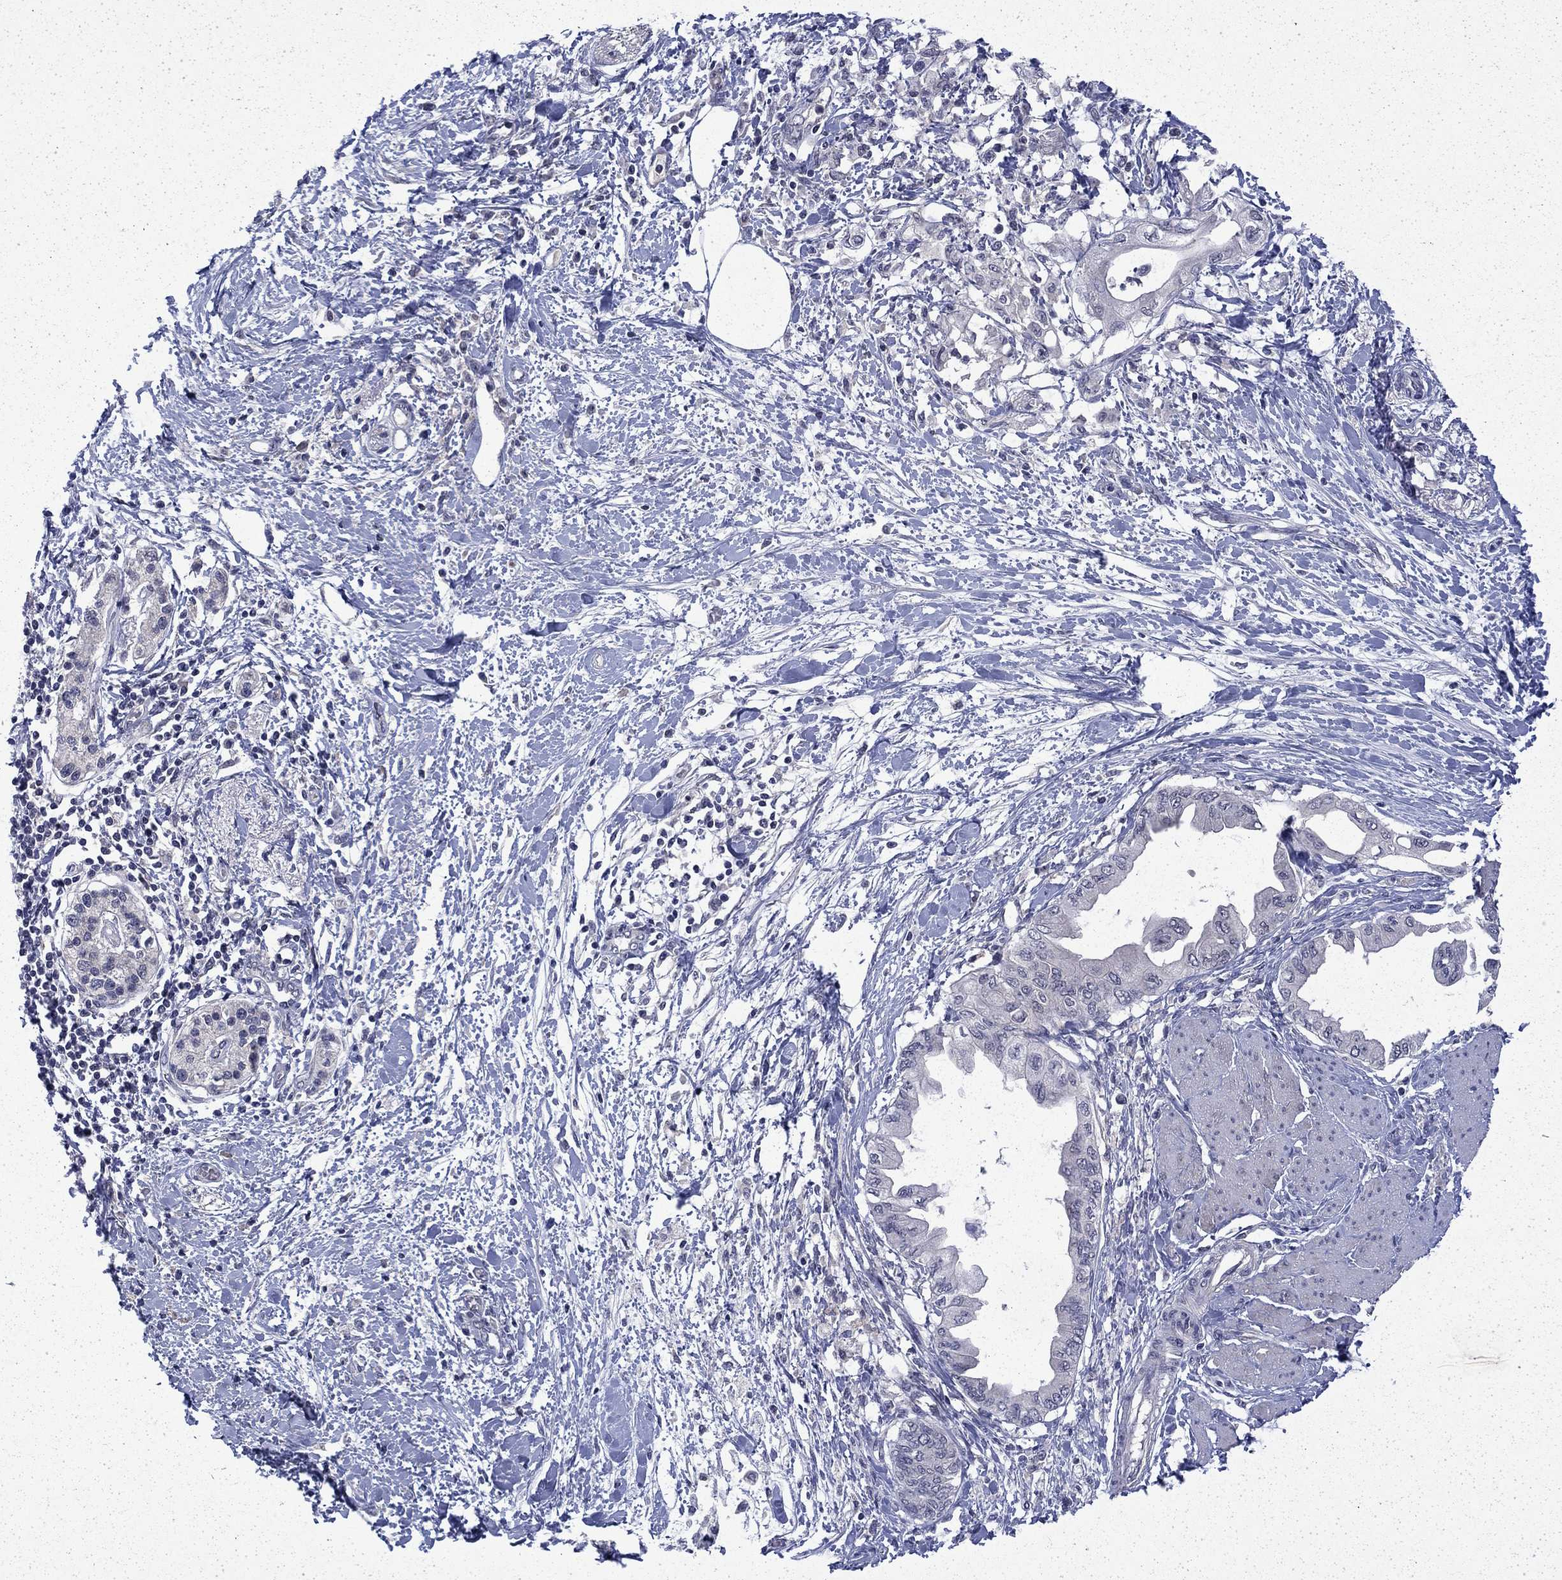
{"staining": {"intensity": "negative", "quantity": "none", "location": "none"}, "tissue": "pancreatic cancer", "cell_type": "Tumor cells", "image_type": "cancer", "snomed": [{"axis": "morphology", "description": "Normal tissue, NOS"}, {"axis": "morphology", "description": "Adenocarcinoma, NOS"}, {"axis": "topography", "description": "Pancreas"}, {"axis": "topography", "description": "Duodenum"}], "caption": "Tumor cells show no significant protein expression in adenocarcinoma (pancreatic).", "gene": "CHAT", "patient": {"sex": "female", "age": 60}}